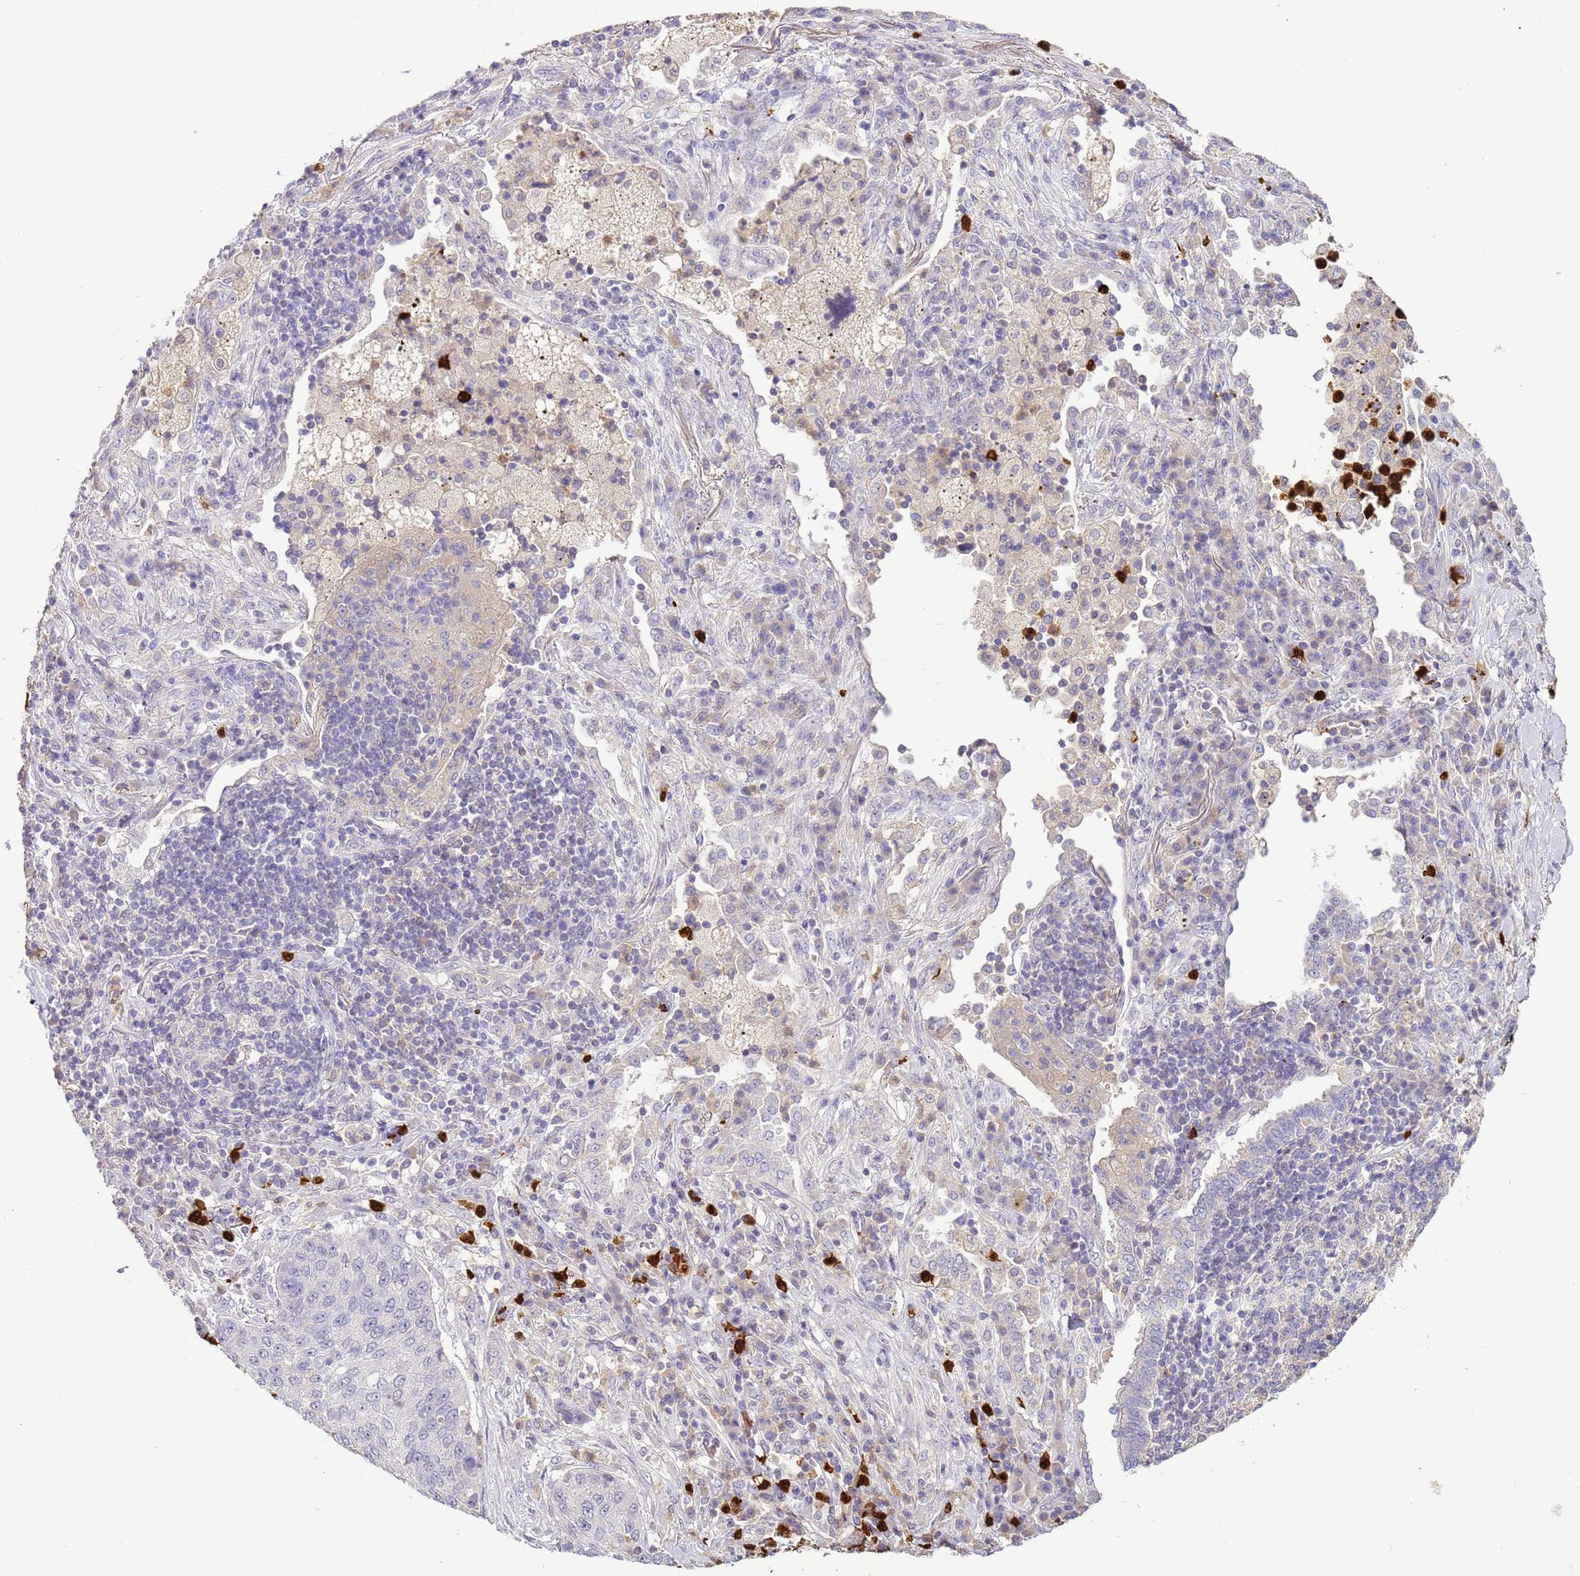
{"staining": {"intensity": "negative", "quantity": "none", "location": "none"}, "tissue": "lung cancer", "cell_type": "Tumor cells", "image_type": "cancer", "snomed": [{"axis": "morphology", "description": "Squamous cell carcinoma, NOS"}, {"axis": "topography", "description": "Lung"}], "caption": "IHC of squamous cell carcinoma (lung) demonstrates no expression in tumor cells. Nuclei are stained in blue.", "gene": "IL2RG", "patient": {"sex": "female", "age": 63}}